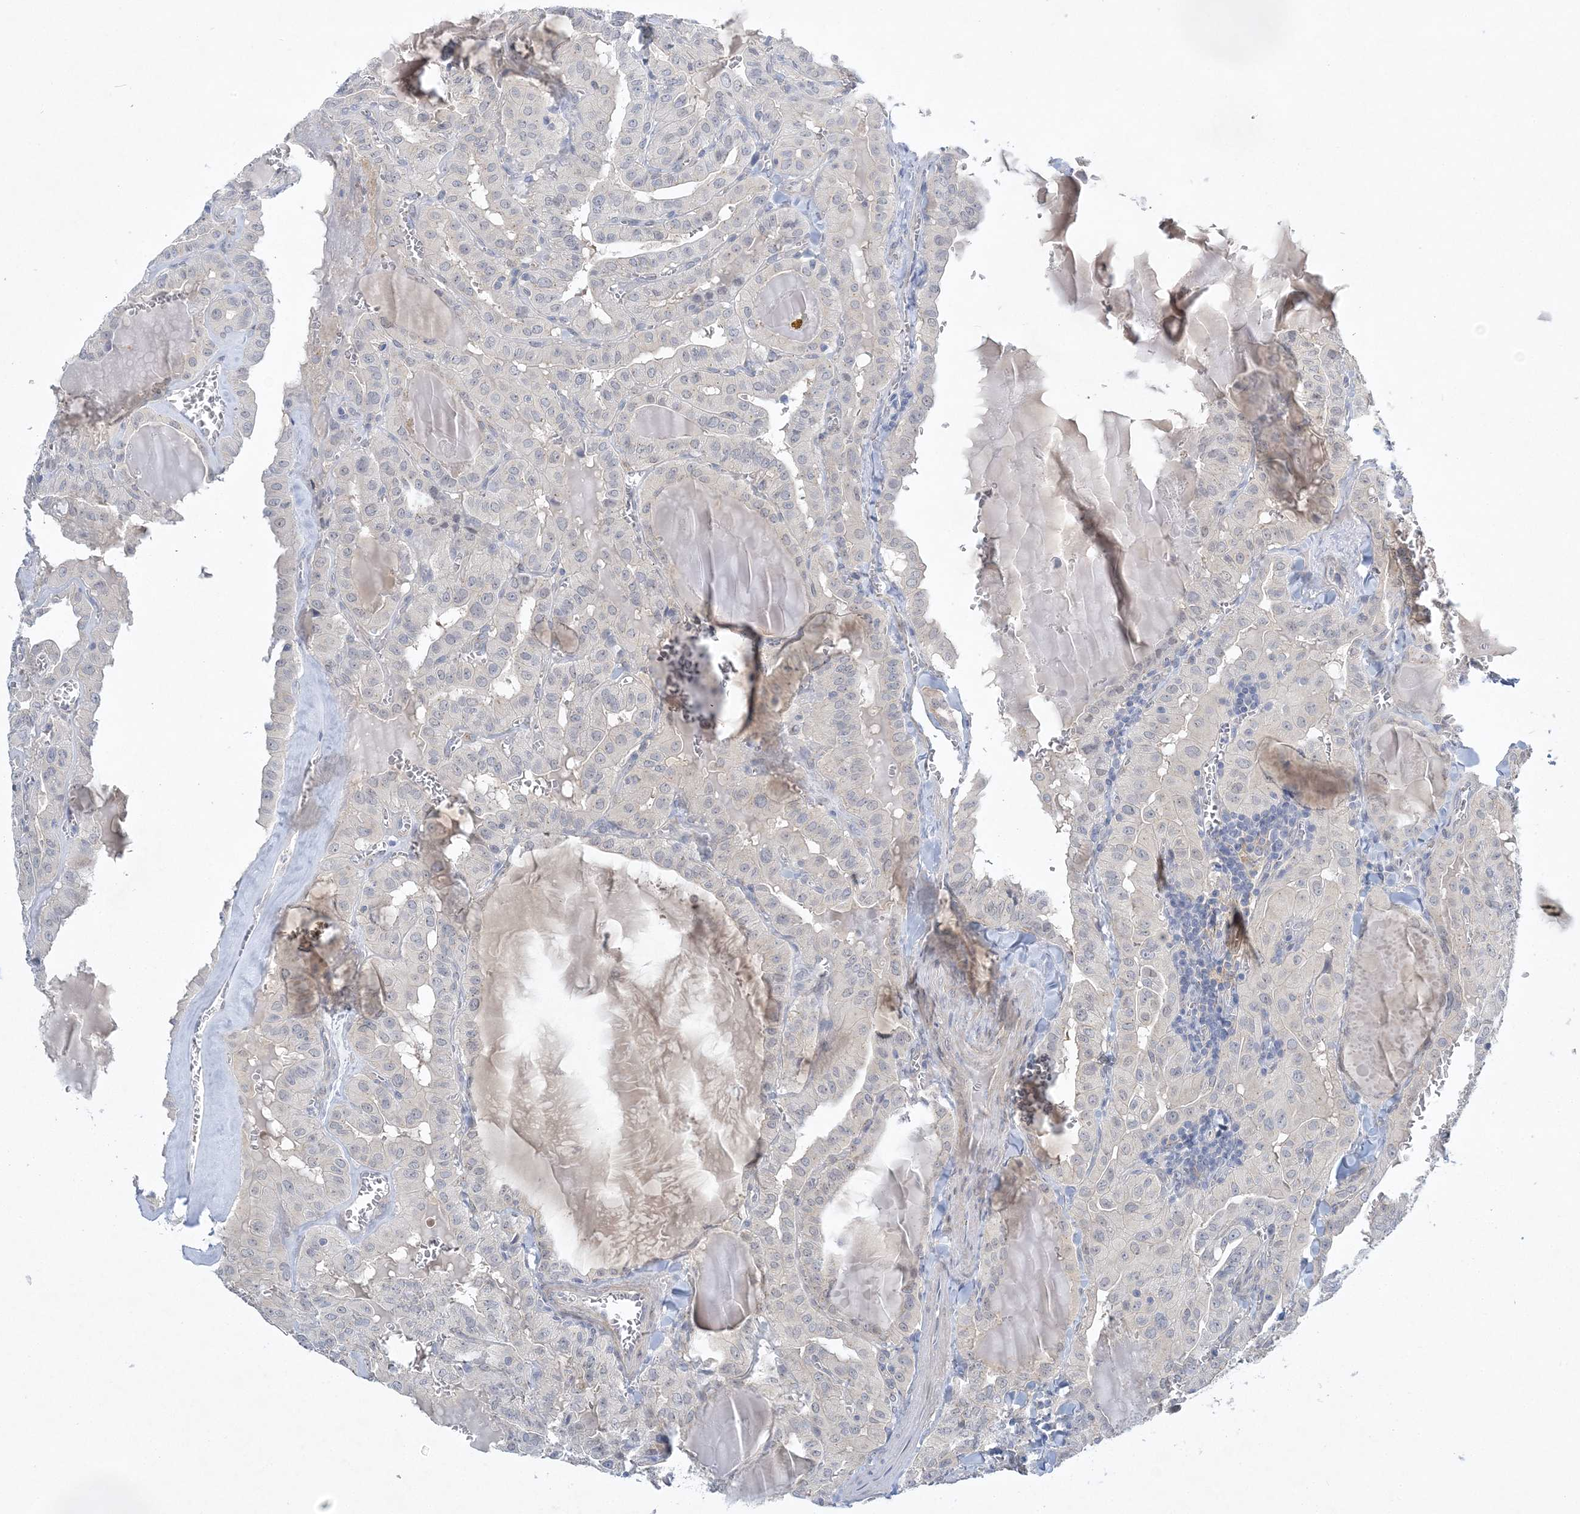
{"staining": {"intensity": "negative", "quantity": "none", "location": "none"}, "tissue": "thyroid cancer", "cell_type": "Tumor cells", "image_type": "cancer", "snomed": [{"axis": "morphology", "description": "Papillary adenocarcinoma, NOS"}, {"axis": "topography", "description": "Thyroid gland"}], "caption": "A high-resolution histopathology image shows immunohistochemistry staining of thyroid cancer (papillary adenocarcinoma), which reveals no significant positivity in tumor cells.", "gene": "ANKRD35", "patient": {"sex": "male", "age": 52}}